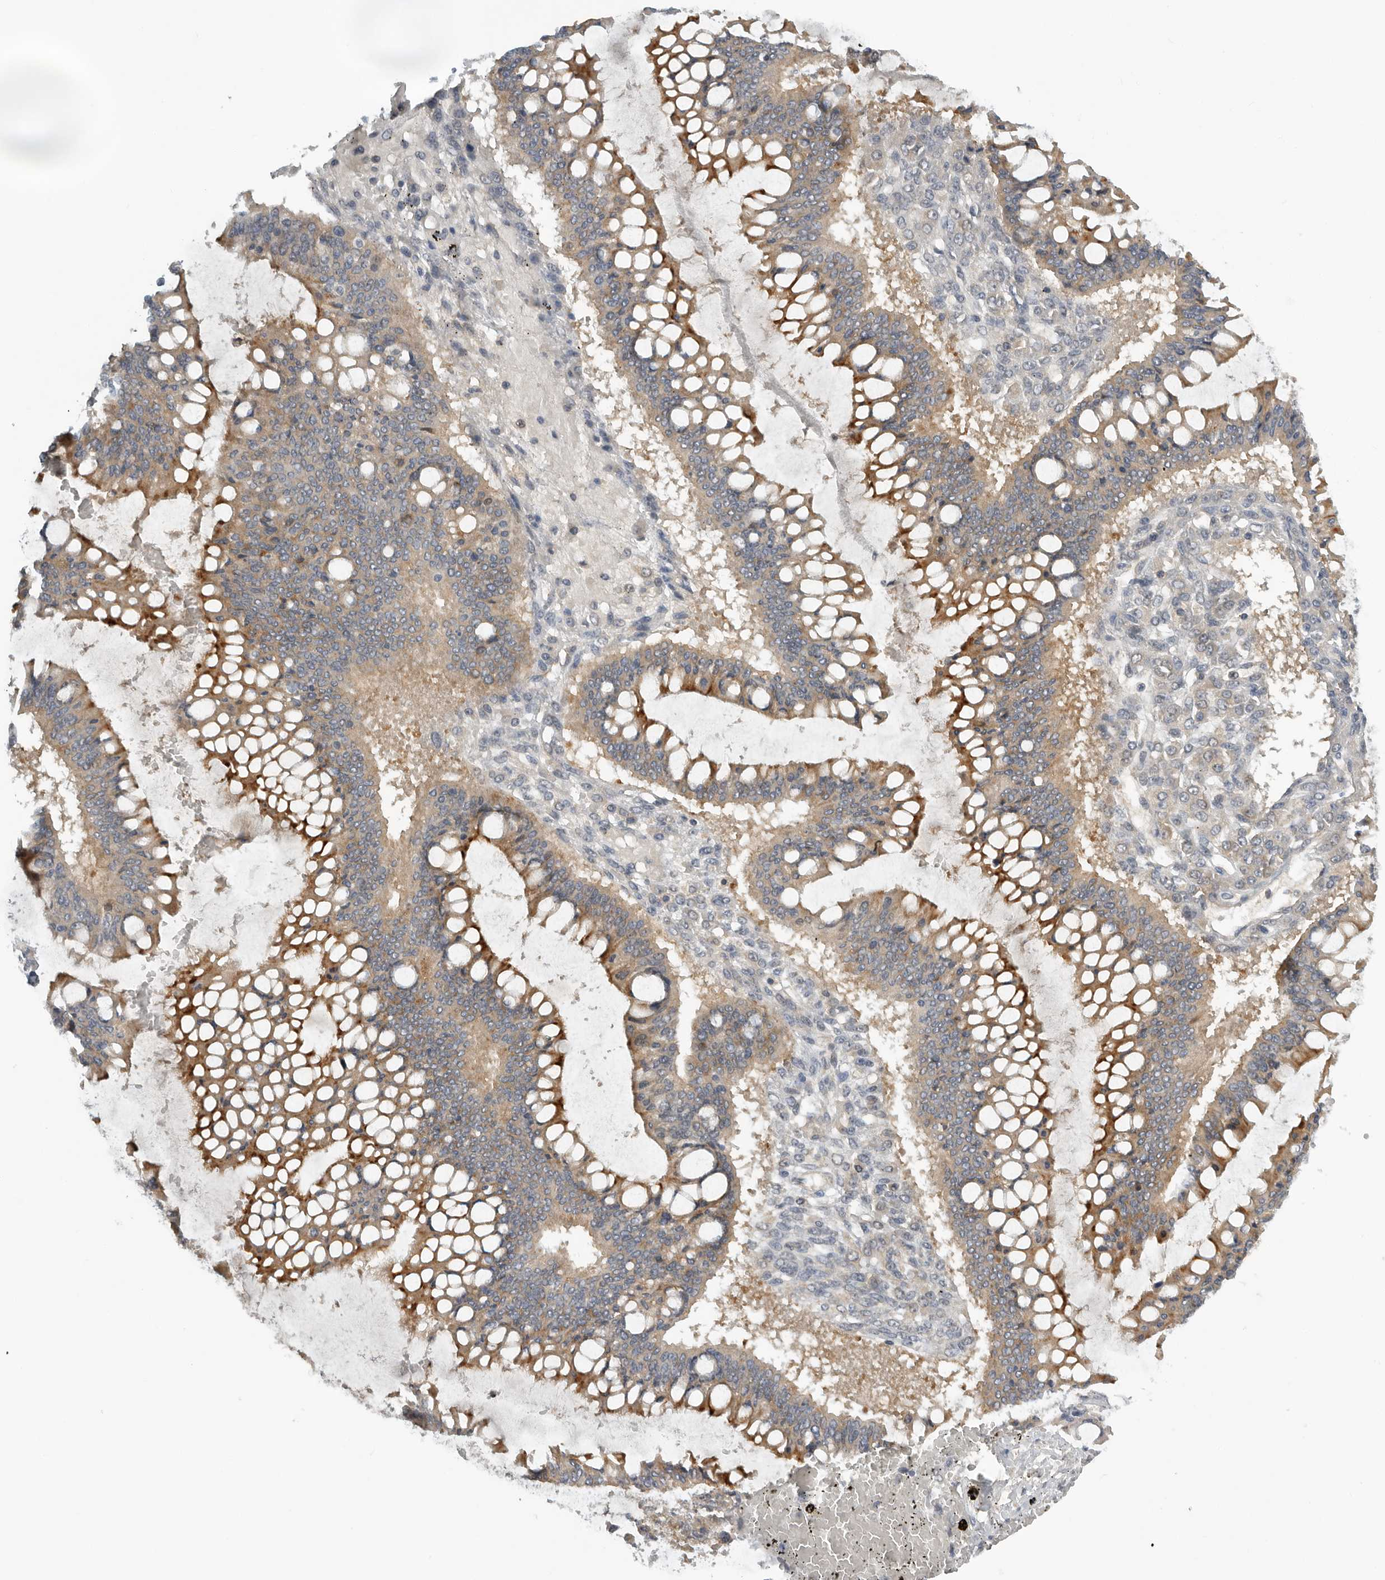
{"staining": {"intensity": "strong", "quantity": "25%-75%", "location": "cytoplasmic/membranous"}, "tissue": "ovarian cancer", "cell_type": "Tumor cells", "image_type": "cancer", "snomed": [{"axis": "morphology", "description": "Cystadenocarcinoma, mucinous, NOS"}, {"axis": "topography", "description": "Ovary"}], "caption": "There is high levels of strong cytoplasmic/membranous positivity in tumor cells of ovarian mucinous cystadenocarcinoma, as demonstrated by immunohistochemical staining (brown color).", "gene": "AASDHPPT", "patient": {"sex": "female", "age": 73}}